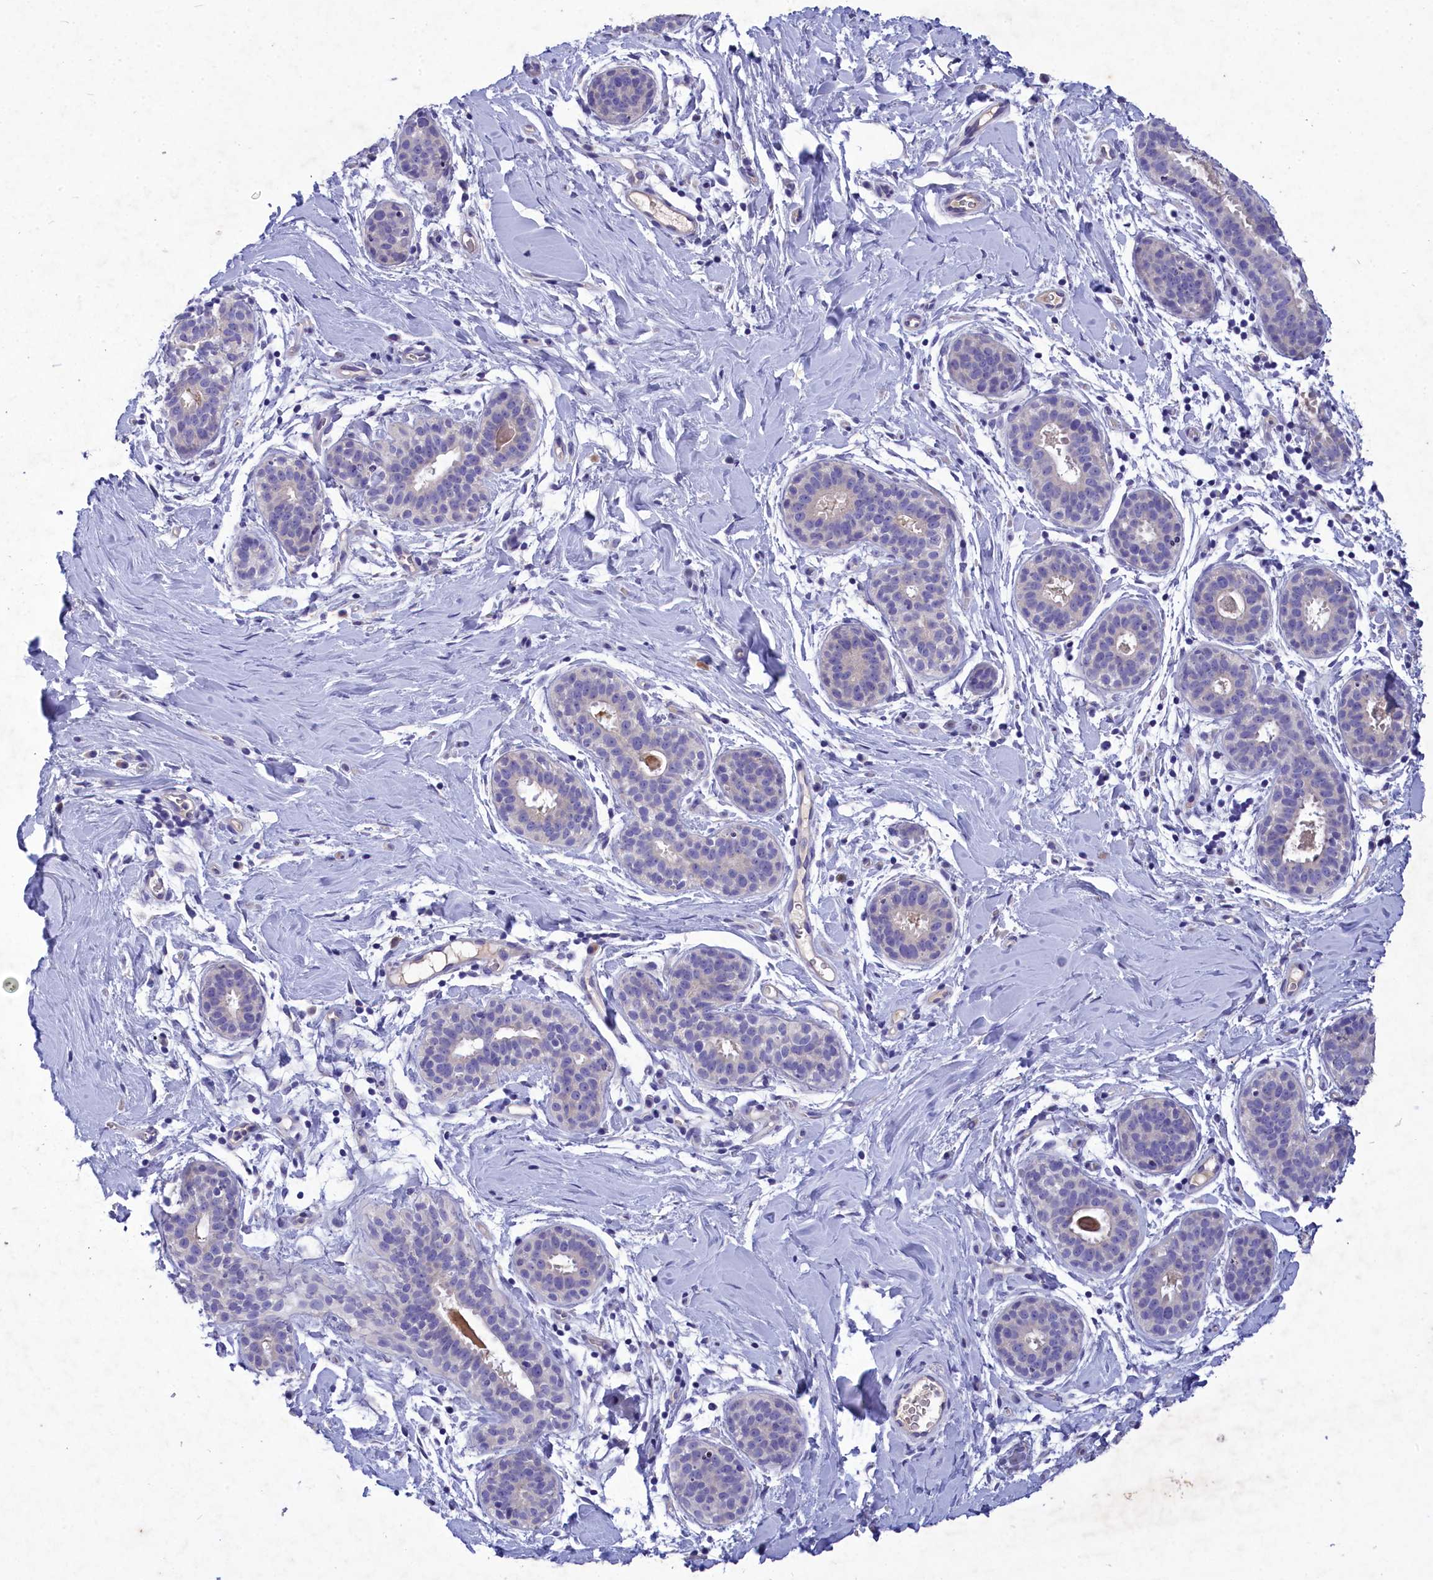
{"staining": {"intensity": "negative", "quantity": "none", "location": "none"}, "tissue": "adipose tissue", "cell_type": "Adipocytes", "image_type": "normal", "snomed": [{"axis": "morphology", "description": "Normal tissue, NOS"}, {"axis": "topography", "description": "Breast"}], "caption": "Adipocytes show no significant expression in unremarkable adipose tissue.", "gene": "DEFB119", "patient": {"sex": "female", "age": 26}}